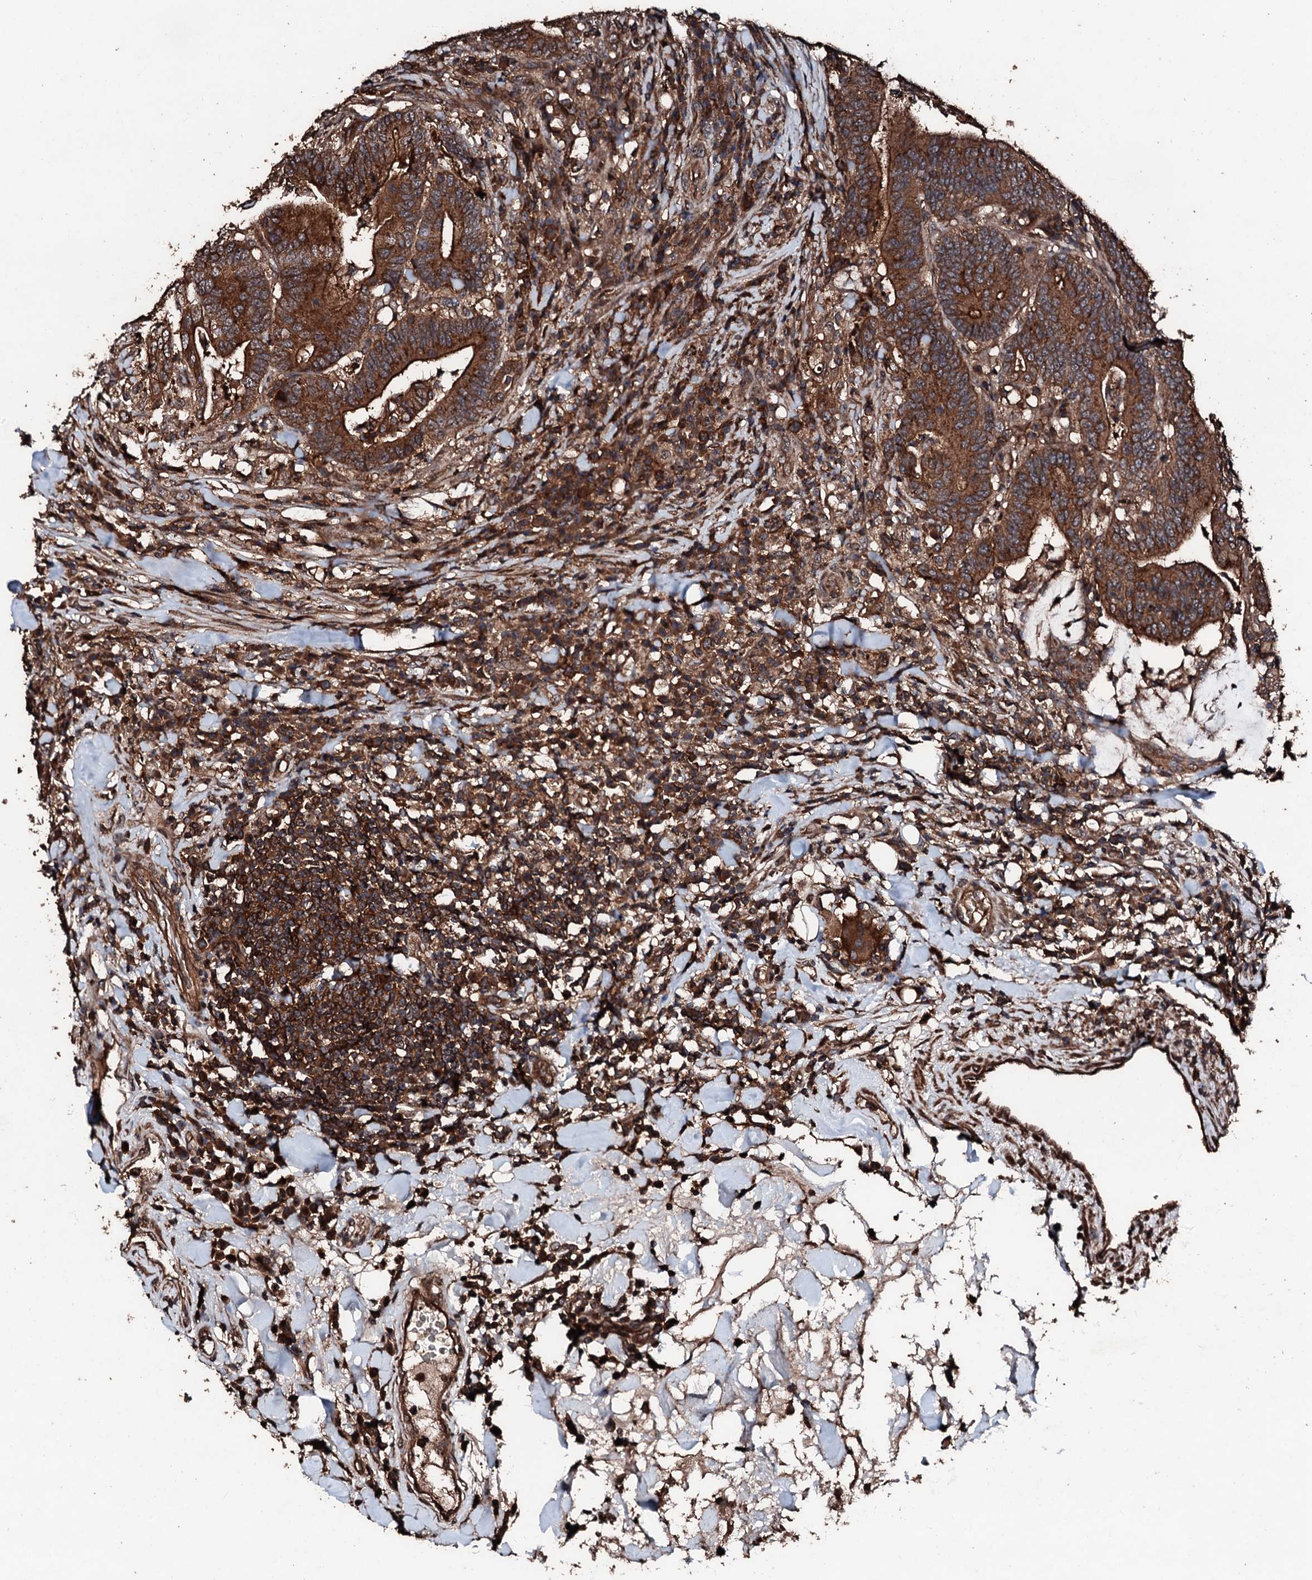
{"staining": {"intensity": "strong", "quantity": ">75%", "location": "cytoplasmic/membranous"}, "tissue": "colorectal cancer", "cell_type": "Tumor cells", "image_type": "cancer", "snomed": [{"axis": "morphology", "description": "Adenocarcinoma, NOS"}, {"axis": "topography", "description": "Colon"}], "caption": "The micrograph displays staining of colorectal cancer, revealing strong cytoplasmic/membranous protein expression (brown color) within tumor cells.", "gene": "KIF18A", "patient": {"sex": "female", "age": 66}}